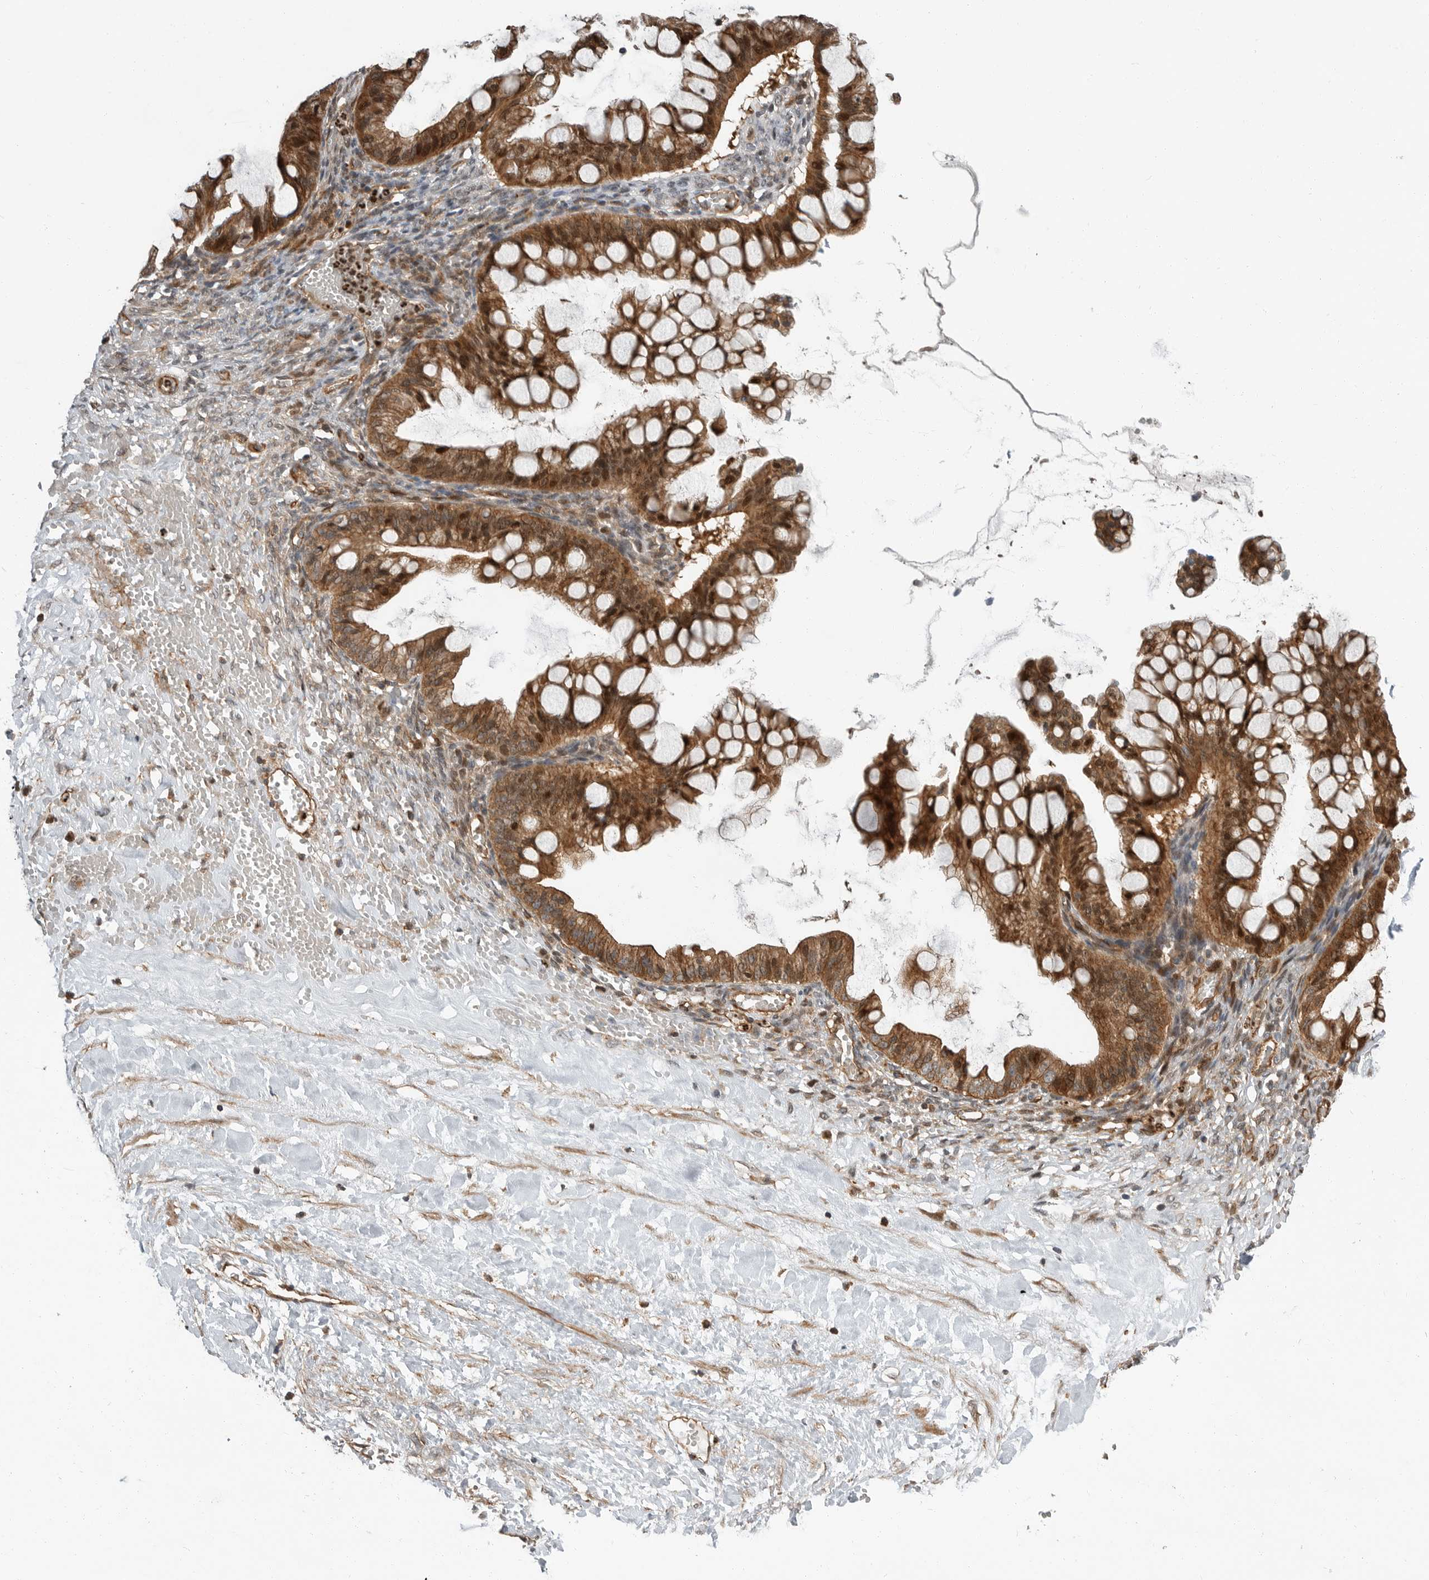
{"staining": {"intensity": "strong", "quantity": ">75%", "location": "cytoplasmic/membranous,nuclear"}, "tissue": "ovarian cancer", "cell_type": "Tumor cells", "image_type": "cancer", "snomed": [{"axis": "morphology", "description": "Cystadenocarcinoma, mucinous, NOS"}, {"axis": "topography", "description": "Ovary"}], "caption": "About >75% of tumor cells in human ovarian cancer exhibit strong cytoplasmic/membranous and nuclear protein expression as visualized by brown immunohistochemical staining.", "gene": "STRAP", "patient": {"sex": "female", "age": 73}}